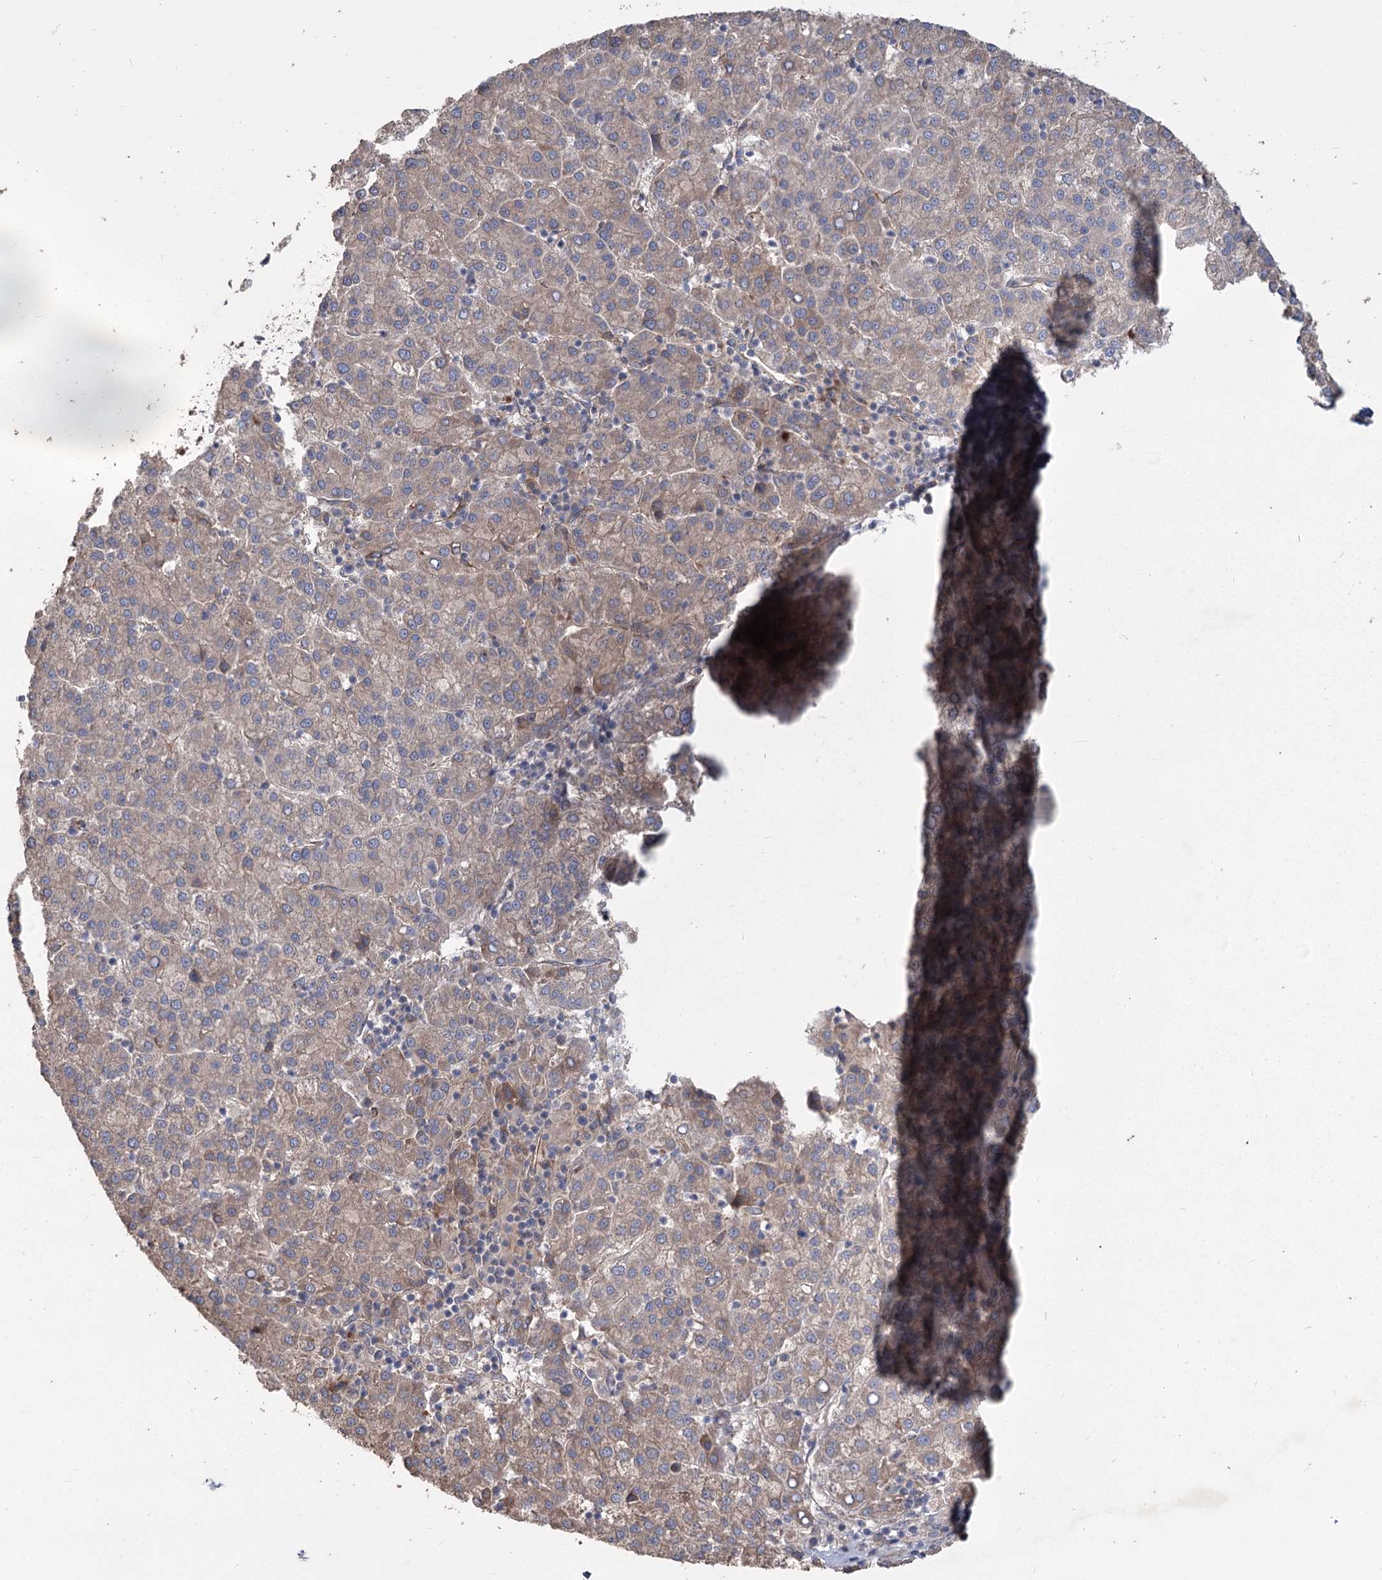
{"staining": {"intensity": "weak", "quantity": "25%-75%", "location": "cytoplasmic/membranous"}, "tissue": "liver cancer", "cell_type": "Tumor cells", "image_type": "cancer", "snomed": [{"axis": "morphology", "description": "Carcinoma, Hepatocellular, NOS"}, {"axis": "topography", "description": "Liver"}], "caption": "Tumor cells display low levels of weak cytoplasmic/membranous staining in approximately 25%-75% of cells in human liver cancer. The protein of interest is stained brown, and the nuclei are stained in blue (DAB IHC with brightfield microscopy, high magnification).", "gene": "RIN2", "patient": {"sex": "female", "age": 58}}